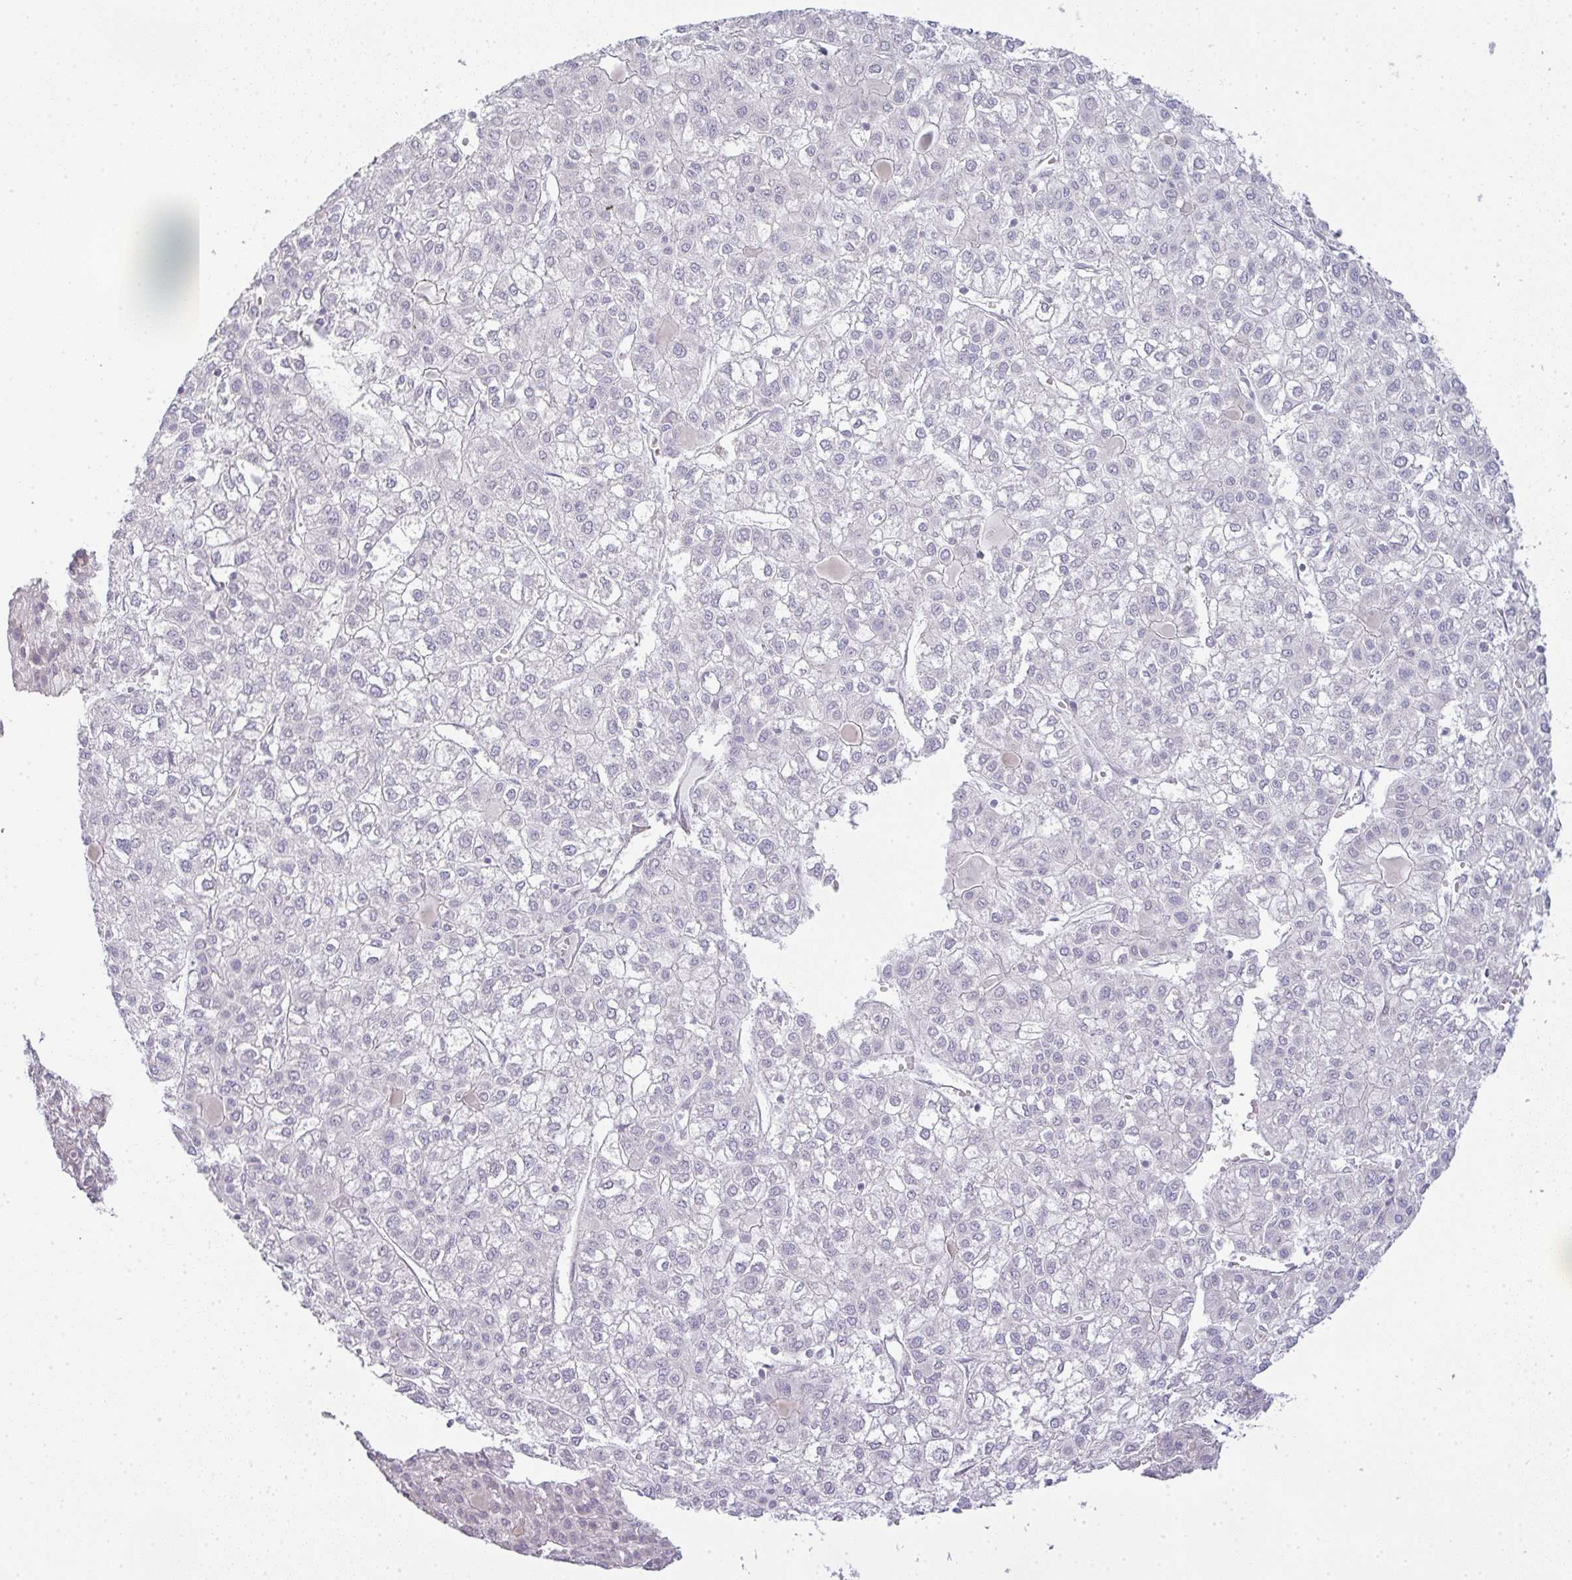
{"staining": {"intensity": "negative", "quantity": "none", "location": "none"}, "tissue": "liver cancer", "cell_type": "Tumor cells", "image_type": "cancer", "snomed": [{"axis": "morphology", "description": "Carcinoma, Hepatocellular, NOS"}, {"axis": "topography", "description": "Liver"}], "caption": "Immunohistochemical staining of liver cancer (hepatocellular carcinoma) shows no significant expression in tumor cells.", "gene": "SIRPB2", "patient": {"sex": "female", "age": 43}}